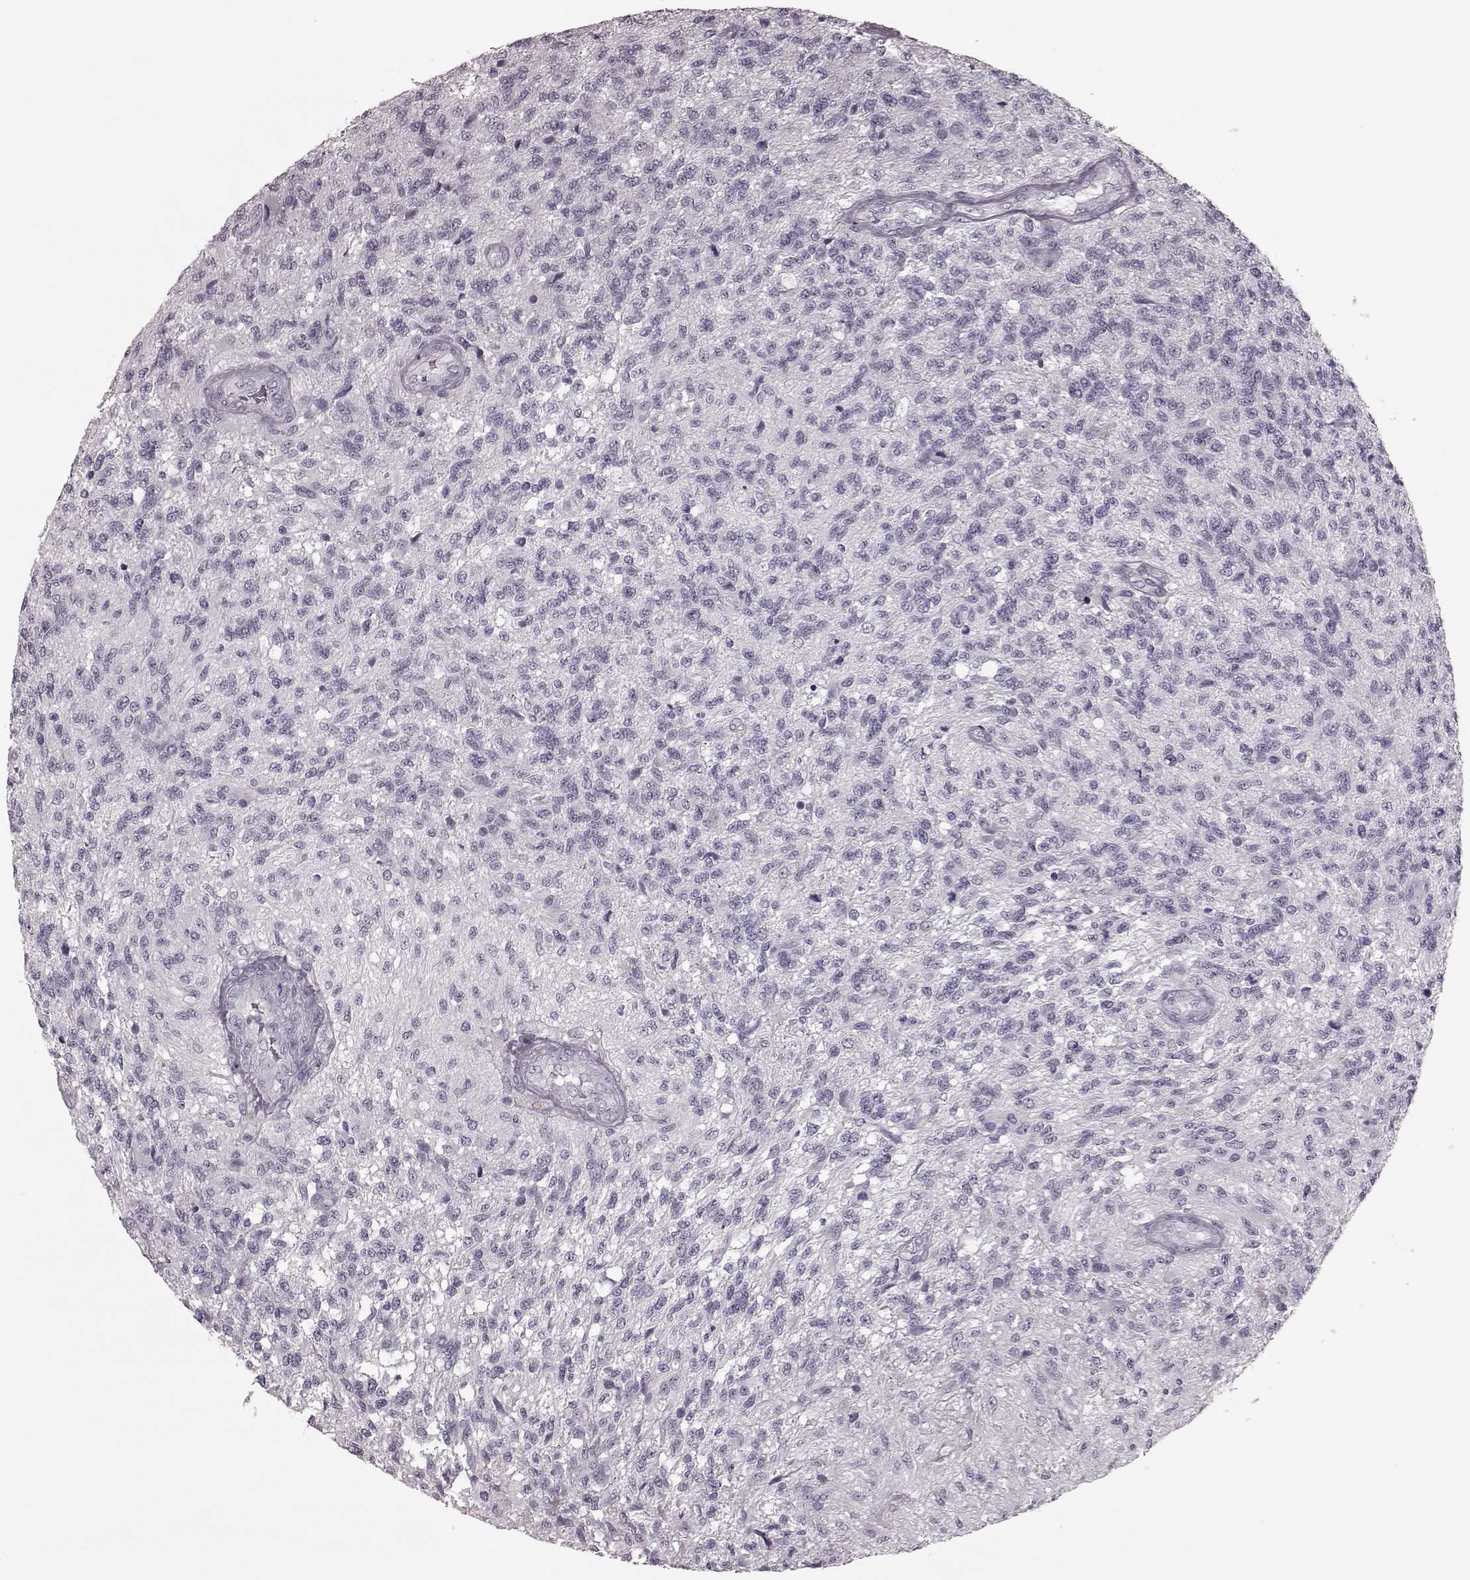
{"staining": {"intensity": "negative", "quantity": "none", "location": "none"}, "tissue": "glioma", "cell_type": "Tumor cells", "image_type": "cancer", "snomed": [{"axis": "morphology", "description": "Glioma, malignant, High grade"}, {"axis": "topography", "description": "Brain"}], "caption": "A high-resolution image shows IHC staining of malignant glioma (high-grade), which shows no significant staining in tumor cells.", "gene": "TRPM1", "patient": {"sex": "male", "age": 56}}